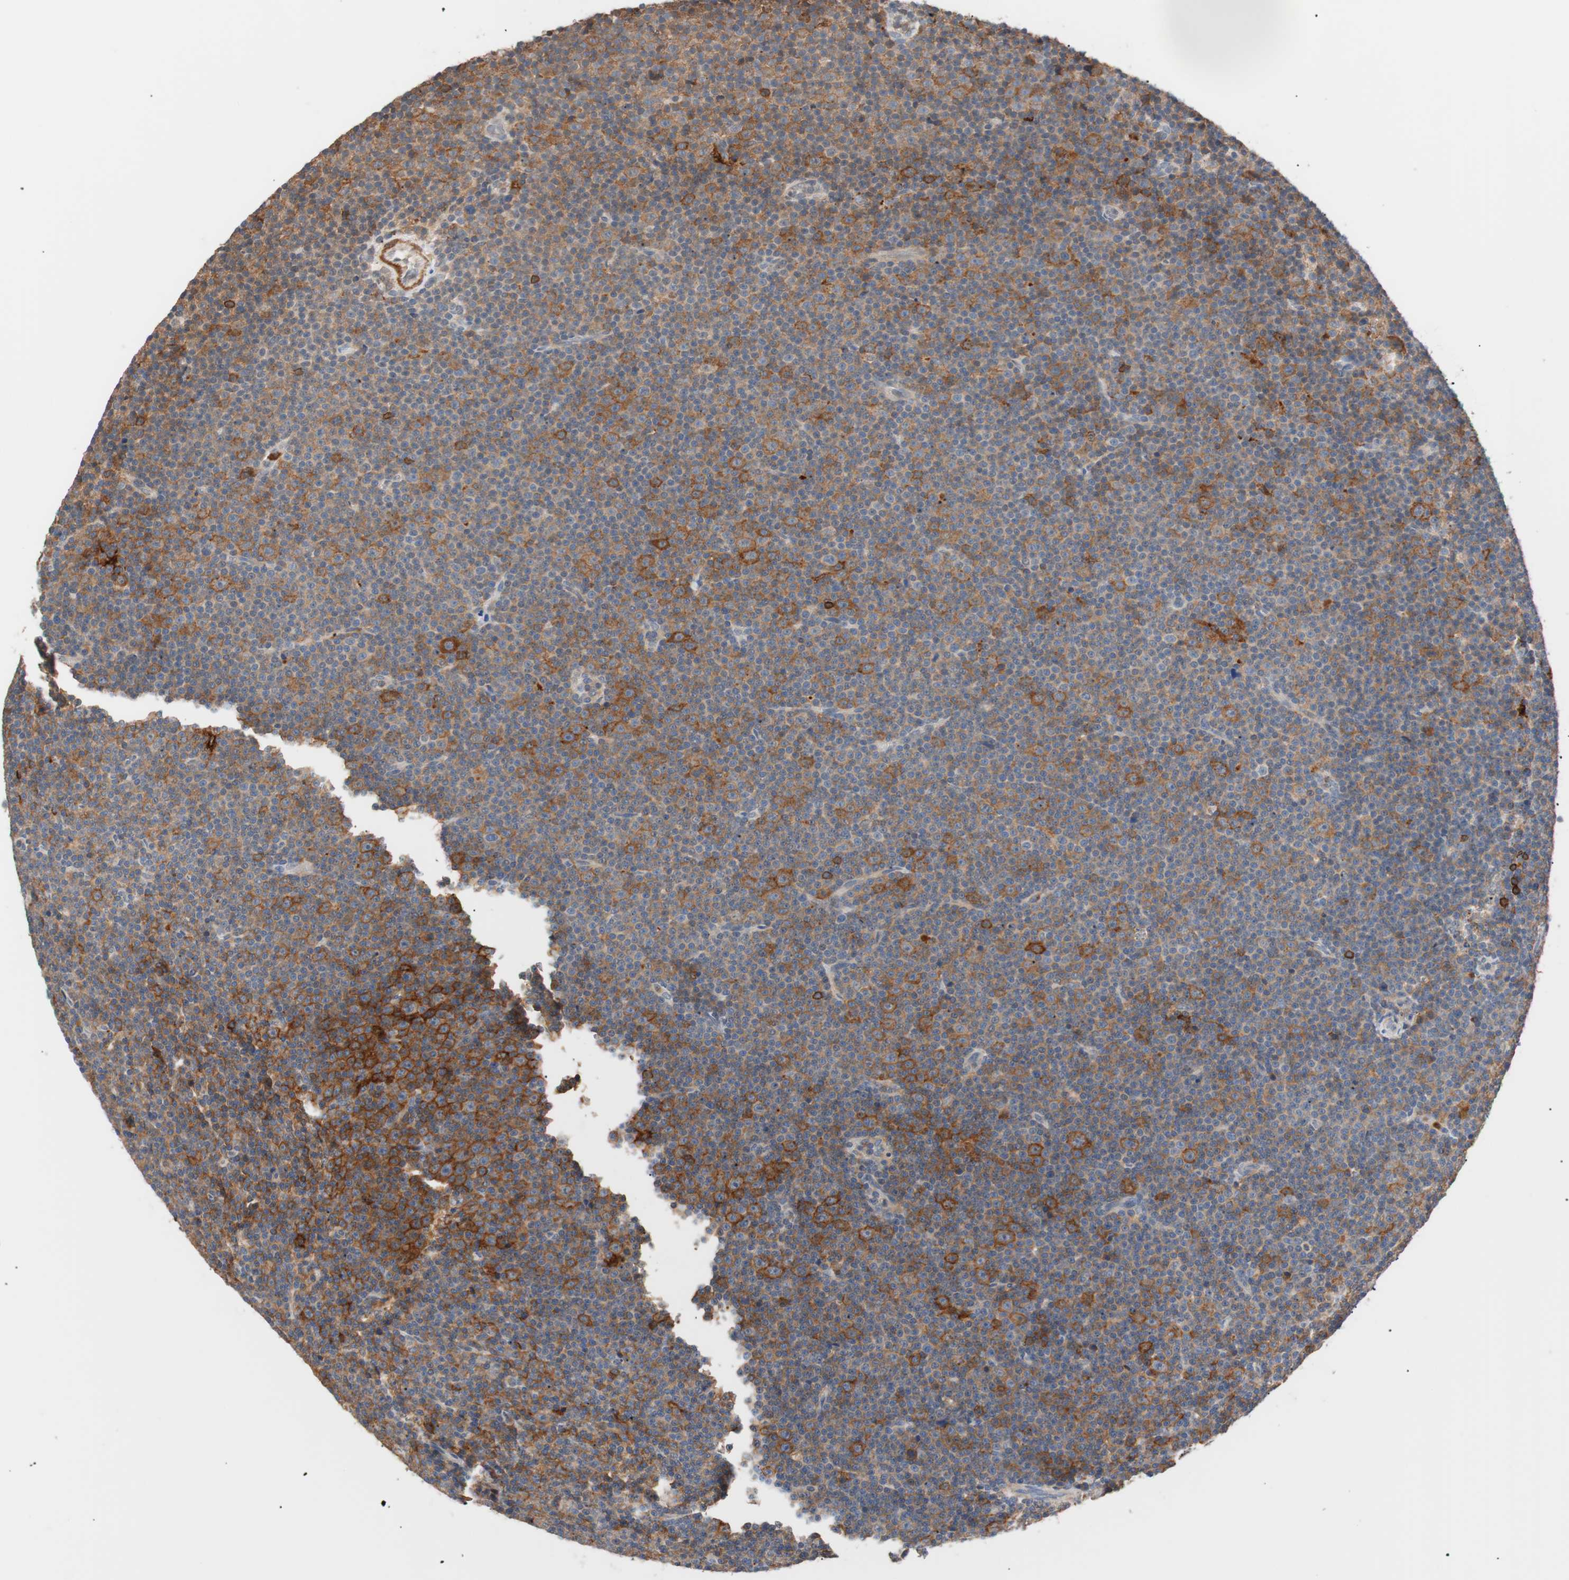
{"staining": {"intensity": "strong", "quantity": ">75%", "location": "cytoplasmic/membranous"}, "tissue": "lymphoma", "cell_type": "Tumor cells", "image_type": "cancer", "snomed": [{"axis": "morphology", "description": "Malignant lymphoma, non-Hodgkin's type, Low grade"}, {"axis": "topography", "description": "Lymph node"}], "caption": "Protein expression by immunohistochemistry (IHC) demonstrates strong cytoplasmic/membranous positivity in about >75% of tumor cells in low-grade malignant lymphoma, non-Hodgkin's type. (DAB = brown stain, brightfield microscopy at high magnification).", "gene": "LITAF", "patient": {"sex": "female", "age": 67}}